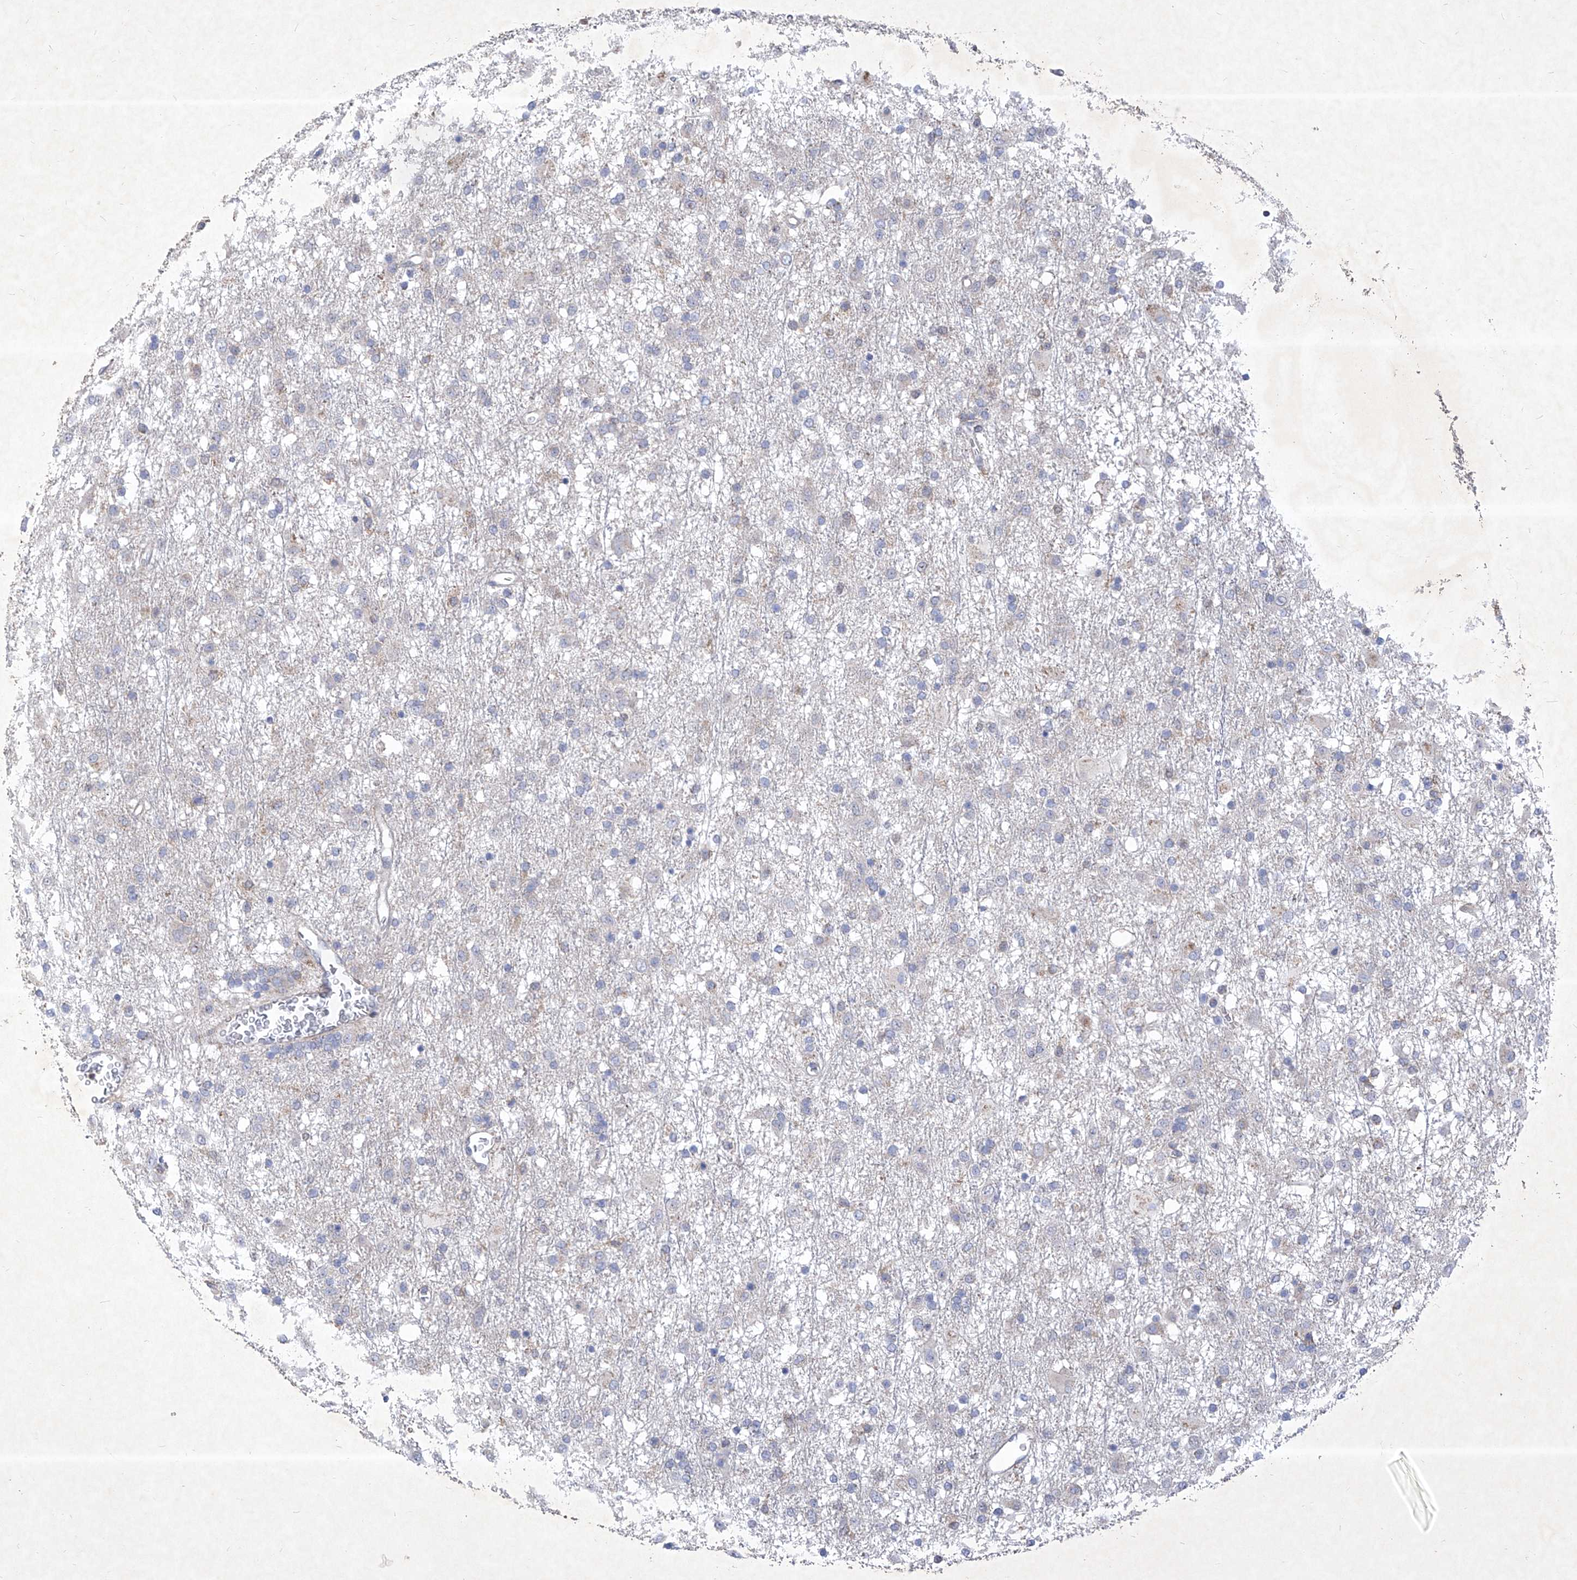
{"staining": {"intensity": "negative", "quantity": "none", "location": "none"}, "tissue": "glioma", "cell_type": "Tumor cells", "image_type": "cancer", "snomed": [{"axis": "morphology", "description": "Glioma, malignant, Low grade"}, {"axis": "topography", "description": "Brain"}], "caption": "Micrograph shows no protein expression in tumor cells of glioma tissue.", "gene": "COQ3", "patient": {"sex": "male", "age": 65}}